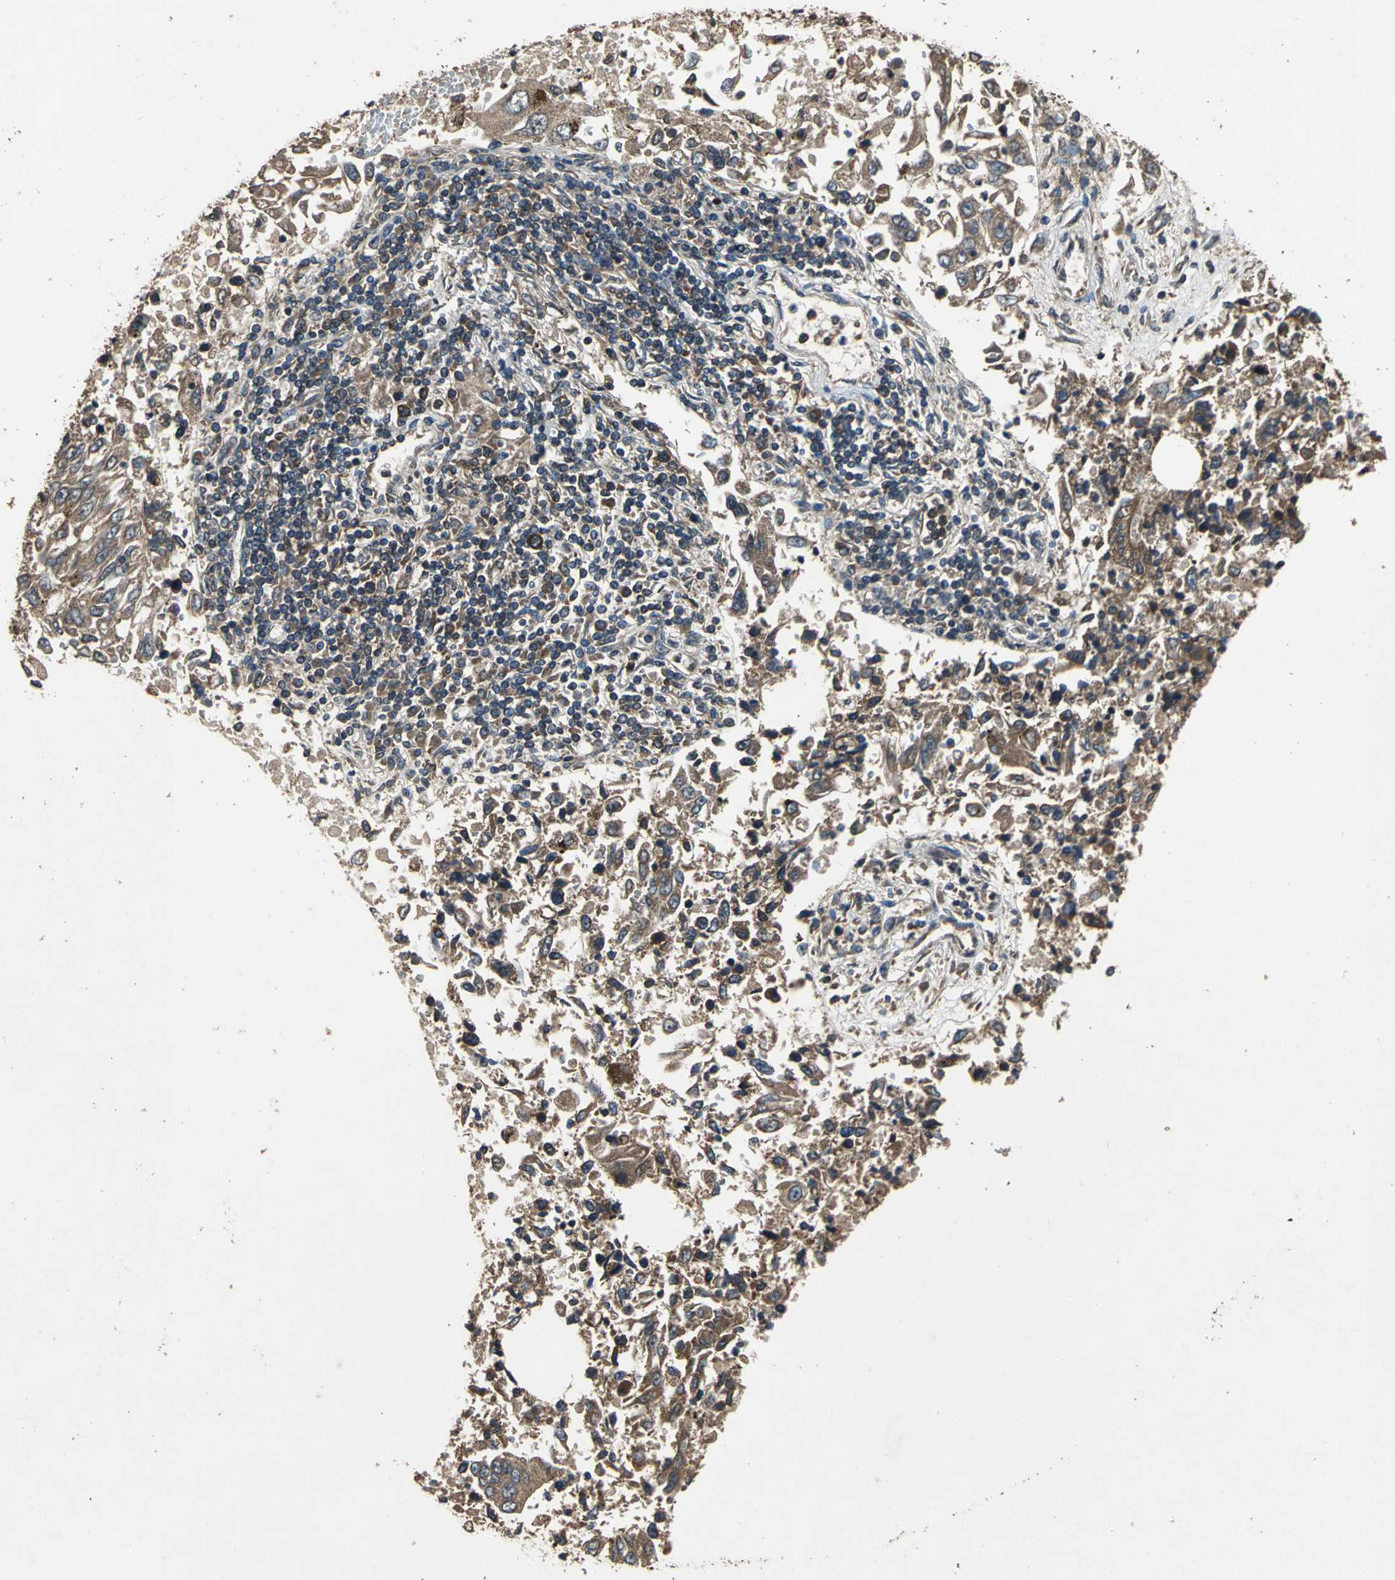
{"staining": {"intensity": "moderate", "quantity": ">75%", "location": "cytoplasmic/membranous"}, "tissue": "lung cancer", "cell_type": "Tumor cells", "image_type": "cancer", "snomed": [{"axis": "morphology", "description": "Adenocarcinoma, NOS"}, {"axis": "topography", "description": "Lung"}], "caption": "Immunohistochemical staining of lung adenocarcinoma displays medium levels of moderate cytoplasmic/membranous protein staining in approximately >75% of tumor cells.", "gene": "ZNF608", "patient": {"sex": "male", "age": 84}}